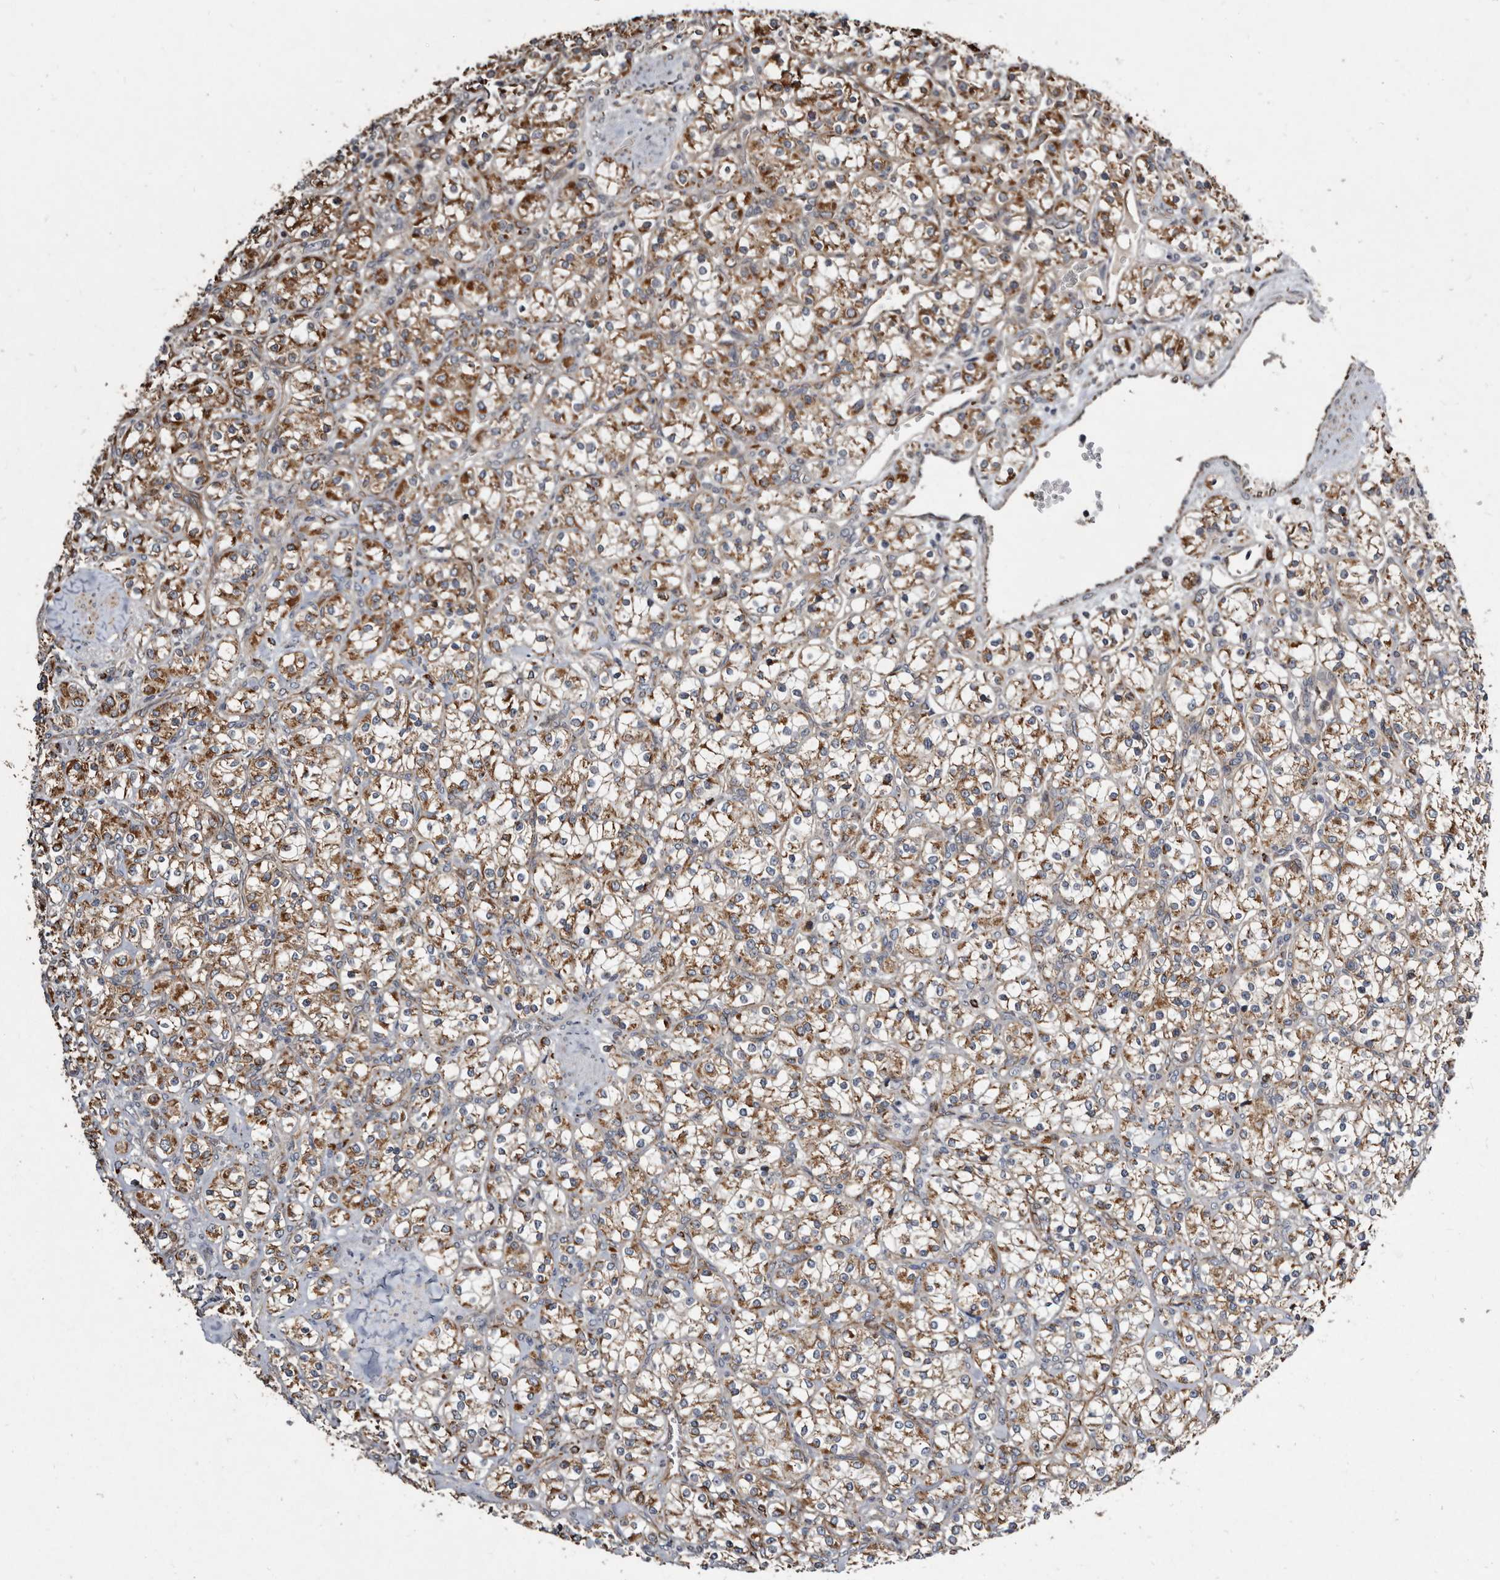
{"staining": {"intensity": "moderate", "quantity": ">75%", "location": "cytoplasmic/membranous"}, "tissue": "renal cancer", "cell_type": "Tumor cells", "image_type": "cancer", "snomed": [{"axis": "morphology", "description": "Adenocarcinoma, NOS"}, {"axis": "topography", "description": "Kidney"}], "caption": "There is medium levels of moderate cytoplasmic/membranous positivity in tumor cells of renal cancer (adenocarcinoma), as demonstrated by immunohistochemical staining (brown color).", "gene": "CTSA", "patient": {"sex": "male", "age": 77}}